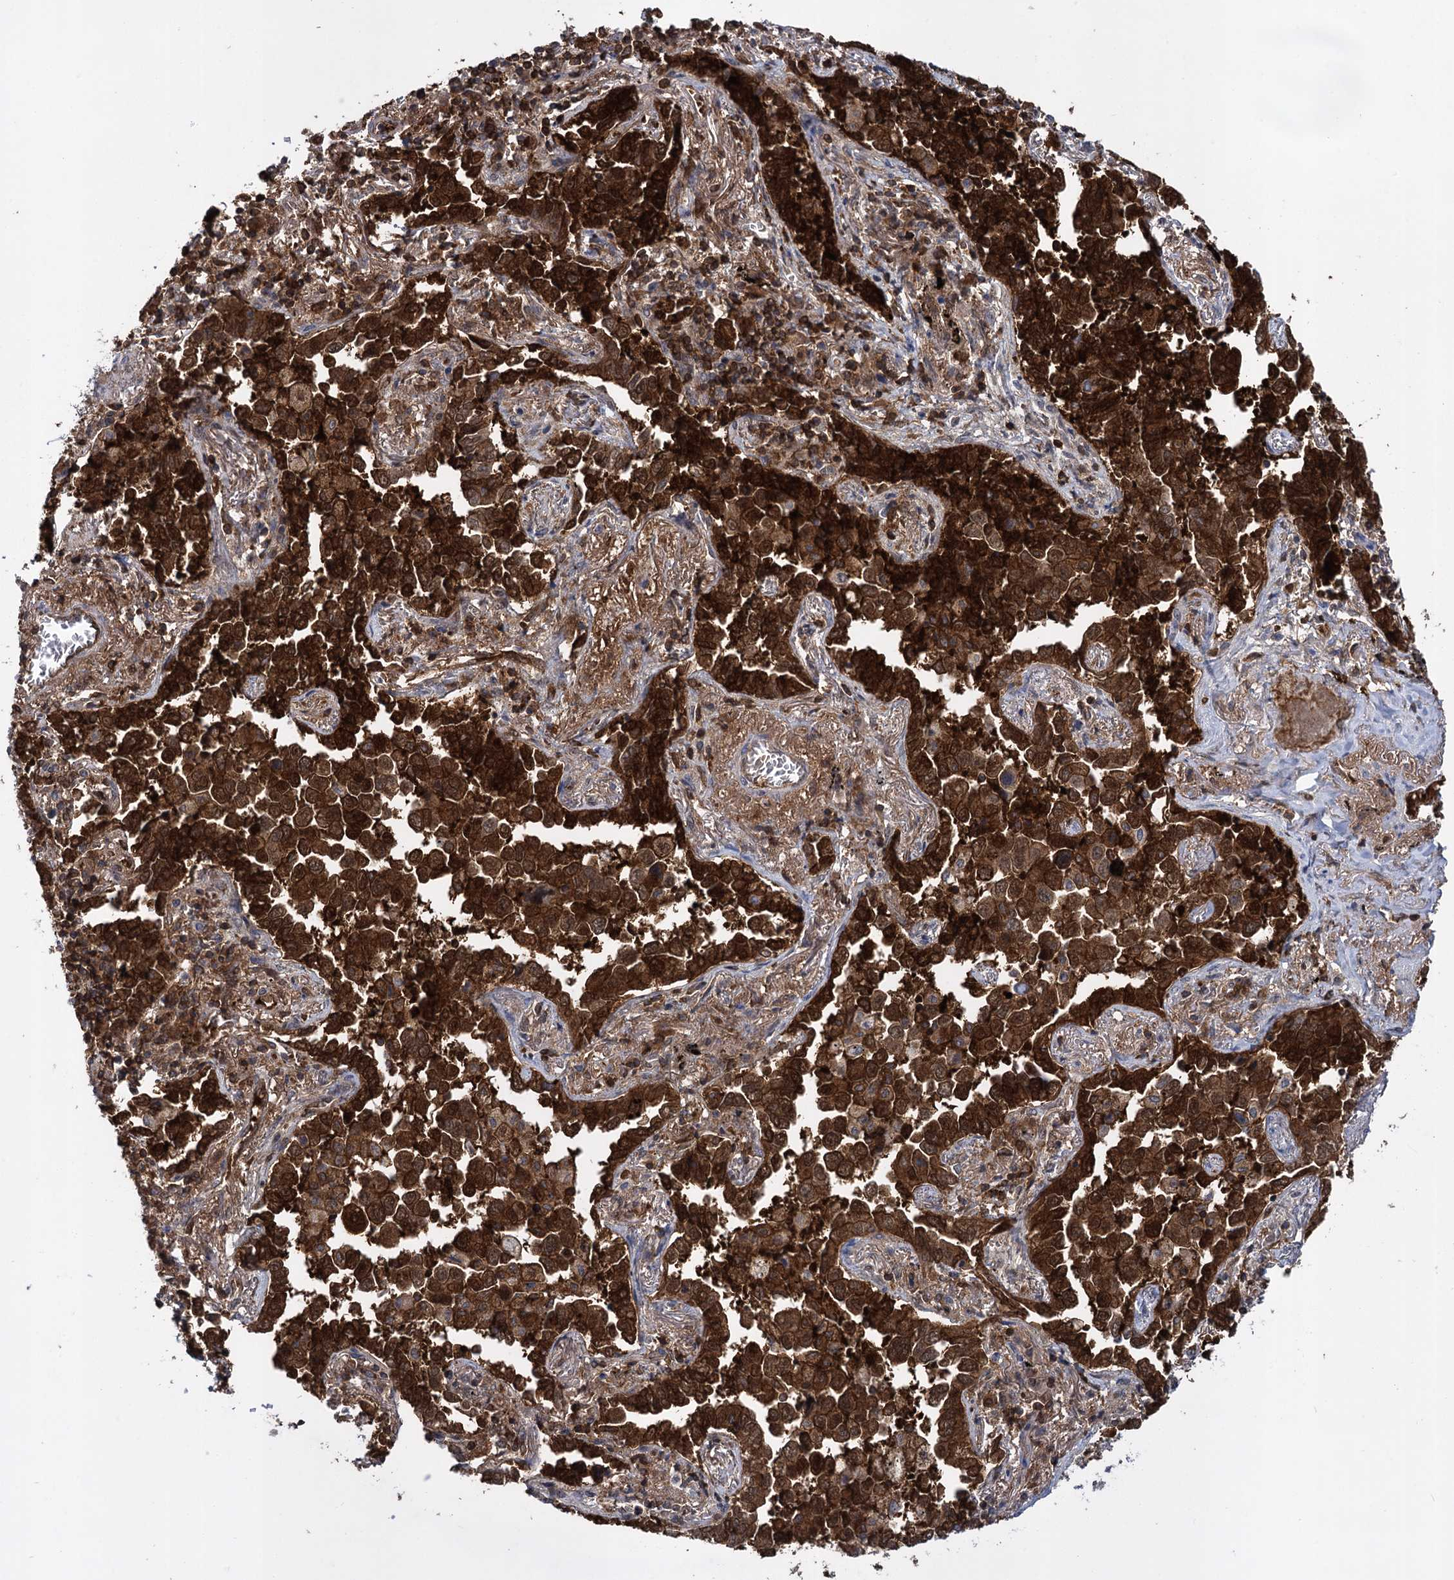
{"staining": {"intensity": "strong", "quantity": ">75%", "location": "cytoplasmic/membranous,nuclear"}, "tissue": "lung cancer", "cell_type": "Tumor cells", "image_type": "cancer", "snomed": [{"axis": "morphology", "description": "Adenocarcinoma, NOS"}, {"axis": "topography", "description": "Lung"}], "caption": "The histopathology image shows immunohistochemical staining of lung adenocarcinoma. There is strong cytoplasmic/membranous and nuclear positivity is present in approximately >75% of tumor cells. (DAB (3,3'-diaminobenzidine) IHC with brightfield microscopy, high magnification).", "gene": "GLO1", "patient": {"sex": "male", "age": 67}}